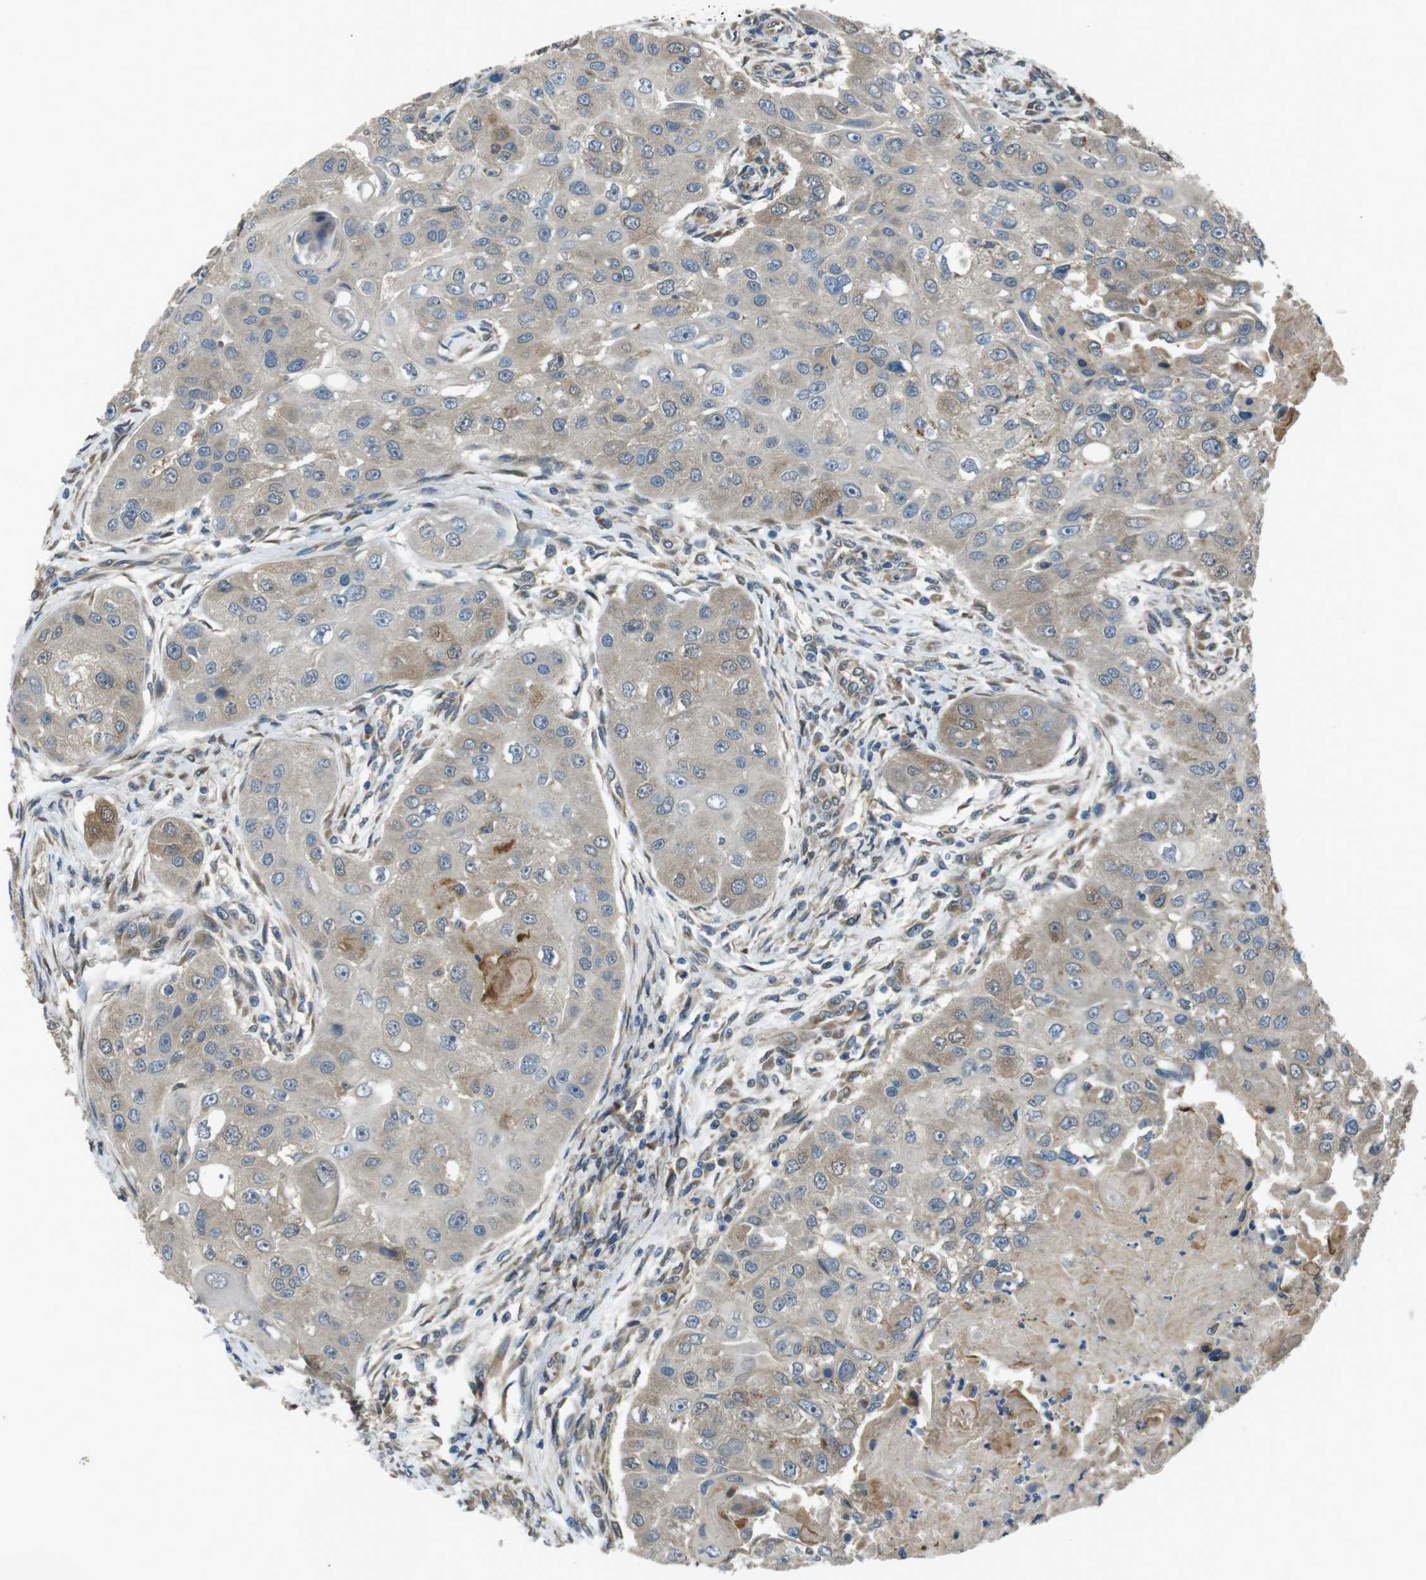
{"staining": {"intensity": "moderate", "quantity": "25%-75%", "location": "cytoplasmic/membranous"}, "tissue": "head and neck cancer", "cell_type": "Tumor cells", "image_type": "cancer", "snomed": [{"axis": "morphology", "description": "Normal tissue, NOS"}, {"axis": "morphology", "description": "Squamous cell carcinoma, NOS"}, {"axis": "topography", "description": "Skeletal muscle"}, {"axis": "topography", "description": "Head-Neck"}], "caption": "A photomicrograph showing moderate cytoplasmic/membranous staining in about 25%-75% of tumor cells in squamous cell carcinoma (head and neck), as visualized by brown immunohistochemical staining.", "gene": "RAB6A", "patient": {"sex": "male", "age": 51}}